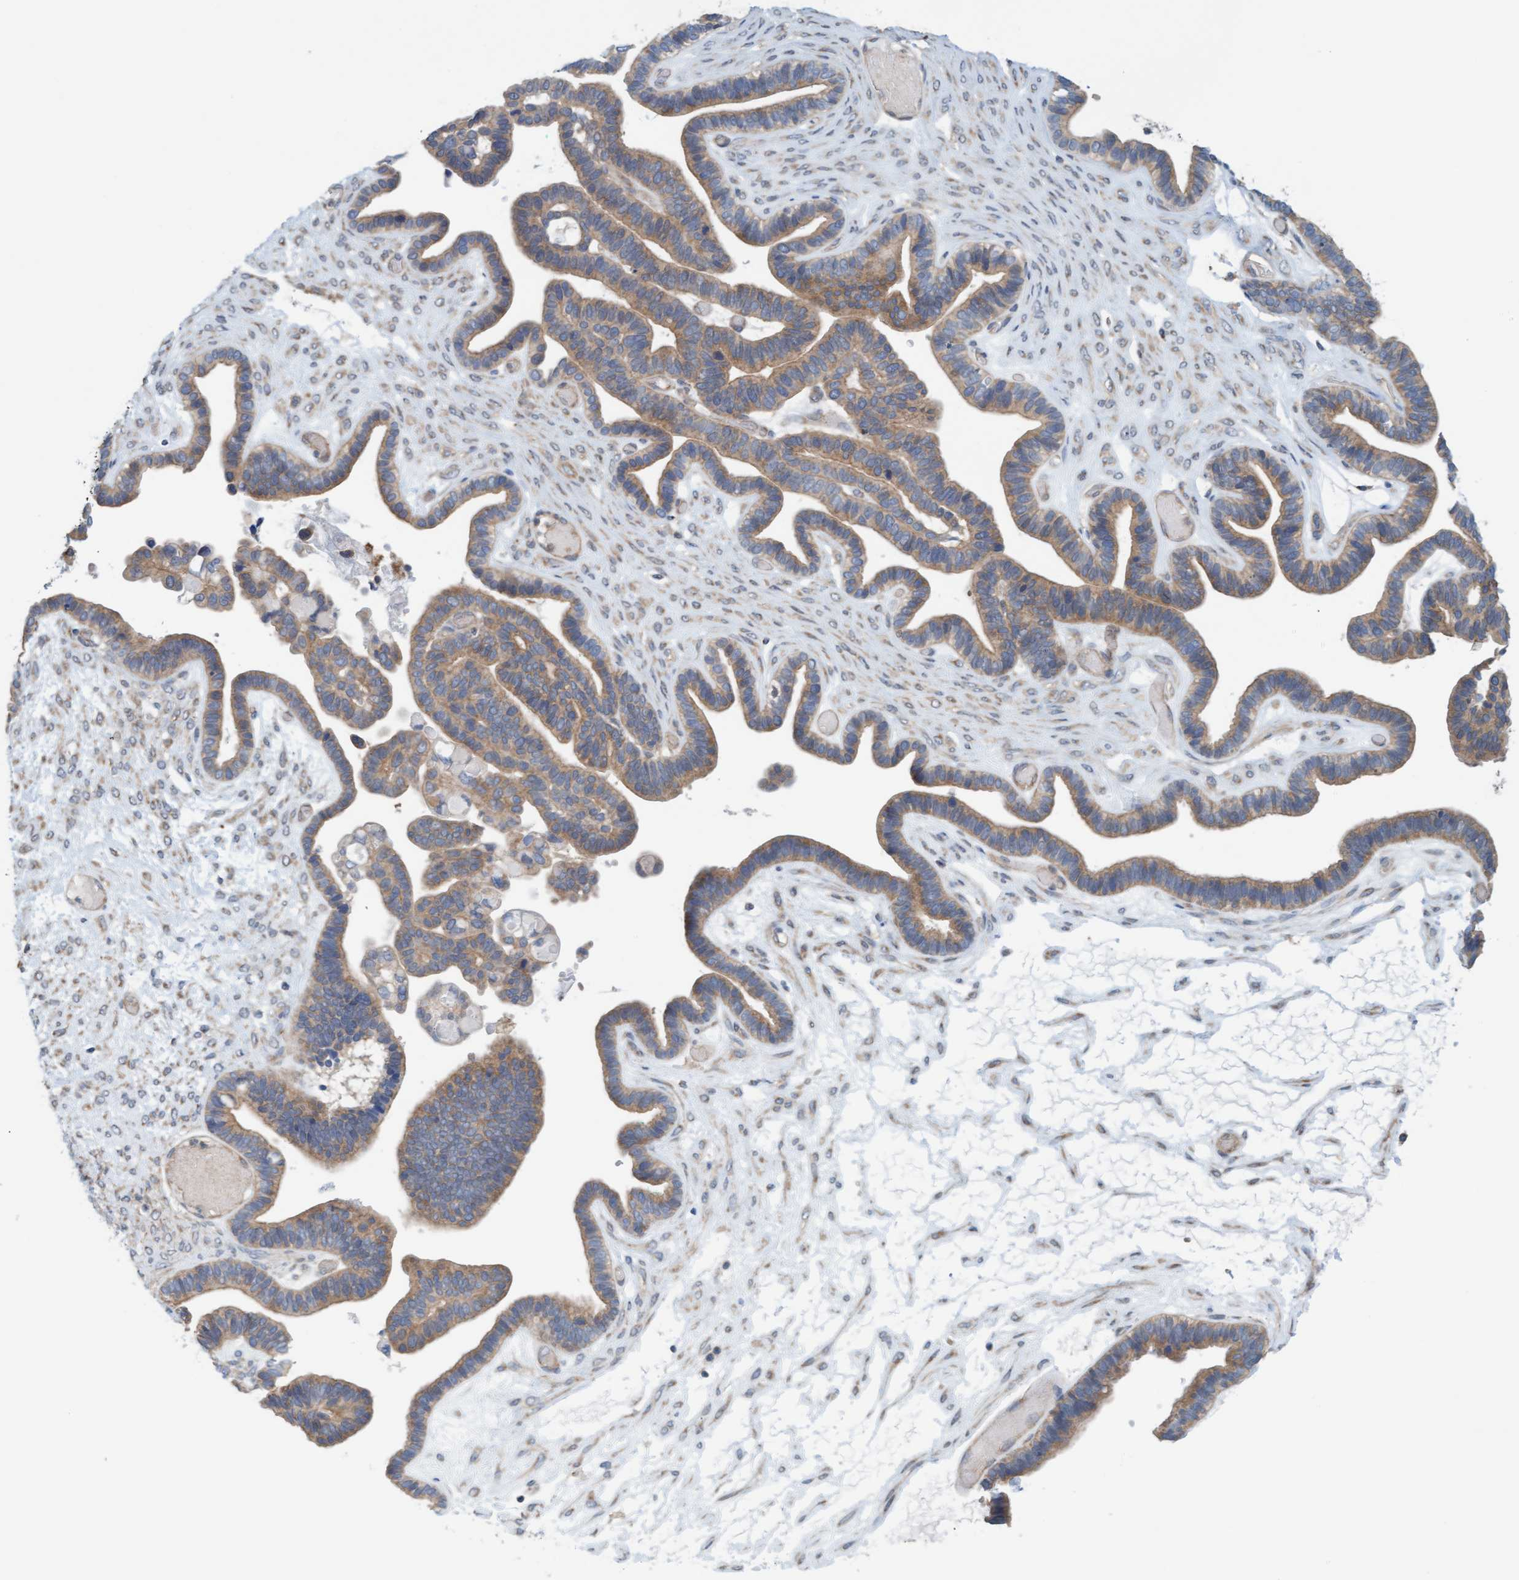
{"staining": {"intensity": "moderate", "quantity": ">75%", "location": "cytoplasmic/membranous"}, "tissue": "ovarian cancer", "cell_type": "Tumor cells", "image_type": "cancer", "snomed": [{"axis": "morphology", "description": "Cystadenocarcinoma, serous, NOS"}, {"axis": "topography", "description": "Ovary"}], "caption": "Protein expression analysis of ovarian cancer shows moderate cytoplasmic/membranous expression in about >75% of tumor cells.", "gene": "UBAP1", "patient": {"sex": "female", "age": 56}}